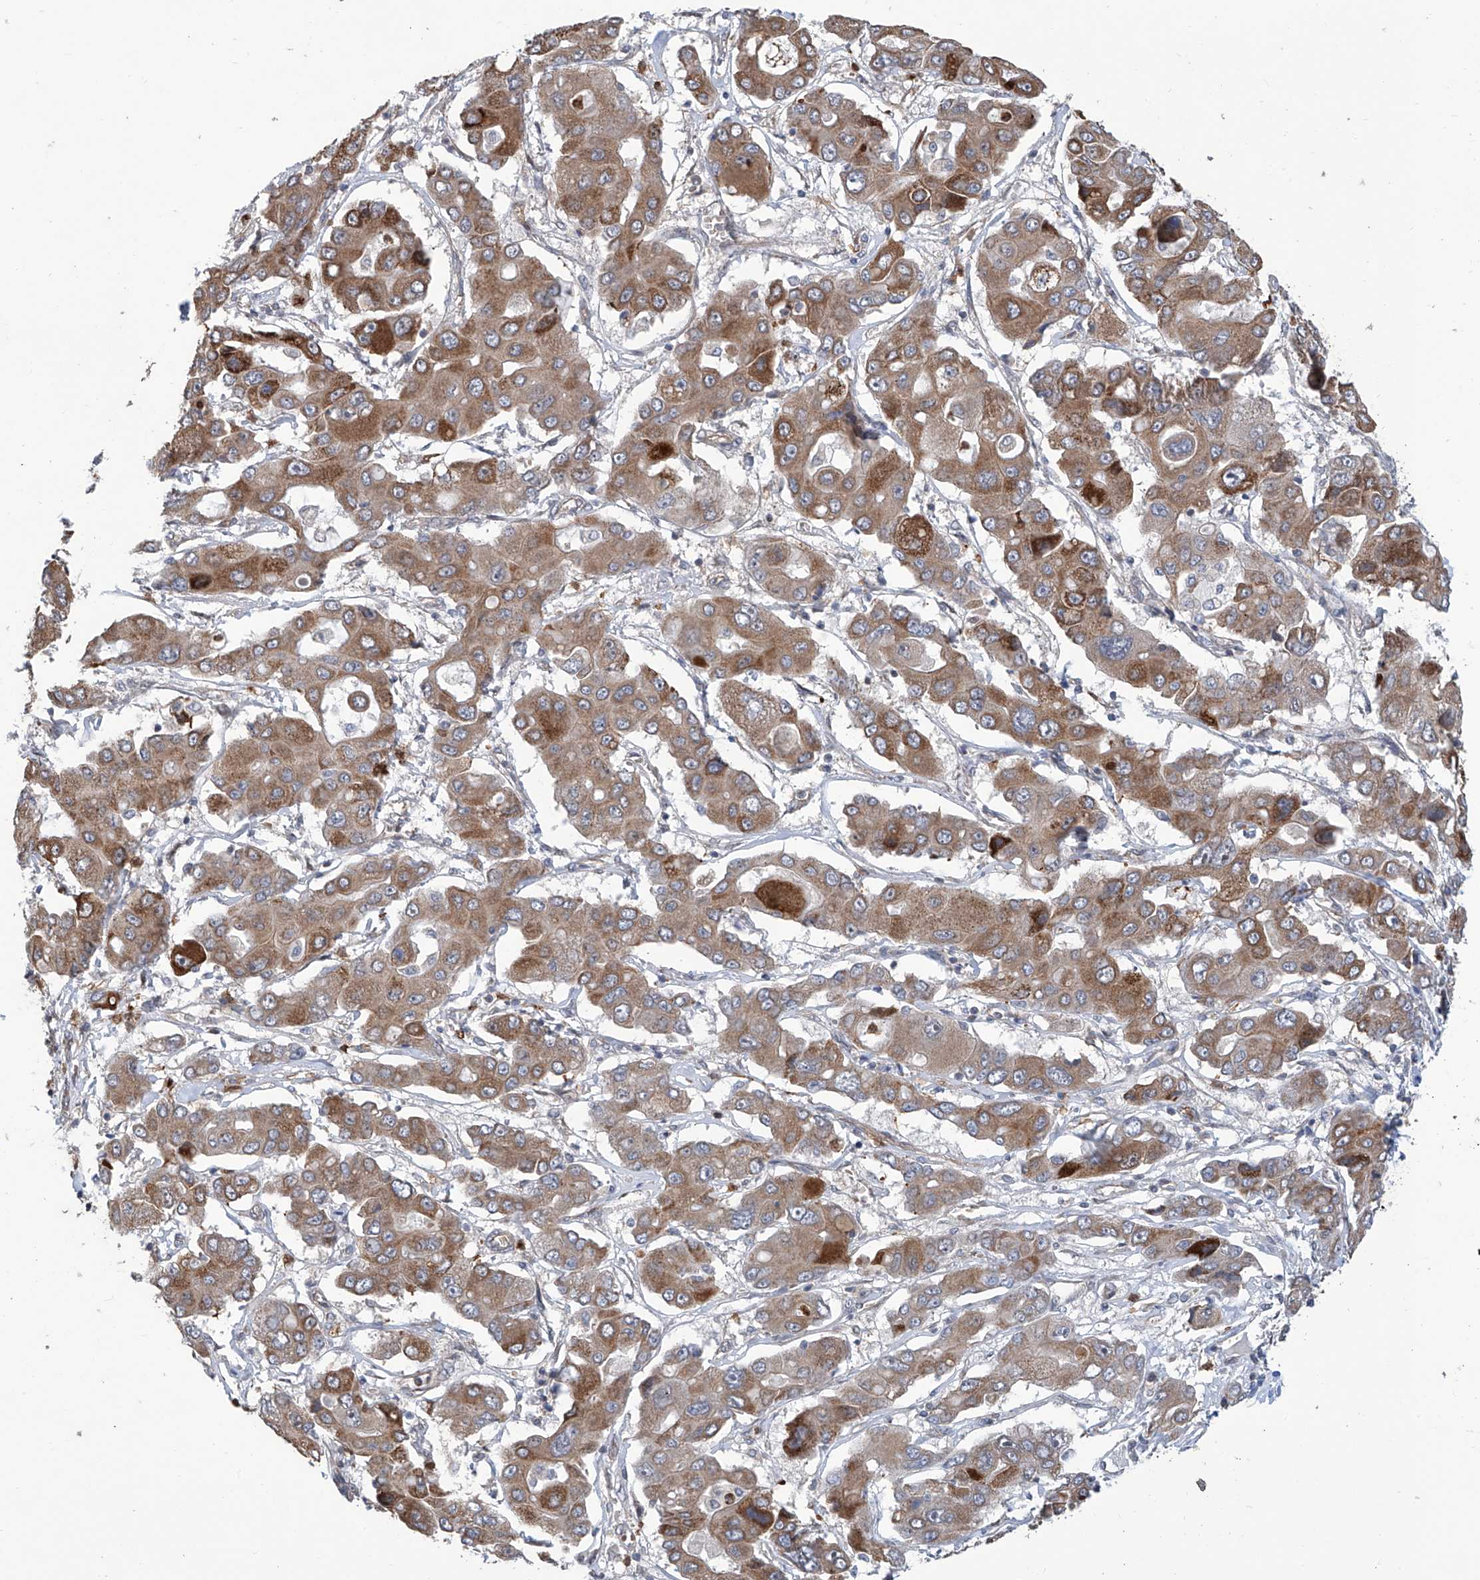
{"staining": {"intensity": "moderate", "quantity": ">75%", "location": "cytoplasmic/membranous"}, "tissue": "liver cancer", "cell_type": "Tumor cells", "image_type": "cancer", "snomed": [{"axis": "morphology", "description": "Cholangiocarcinoma"}, {"axis": "topography", "description": "Liver"}], "caption": "This micrograph demonstrates IHC staining of human liver cholangiocarcinoma, with medium moderate cytoplasmic/membranous staining in about >75% of tumor cells.", "gene": "EIF2D", "patient": {"sex": "male", "age": 67}}